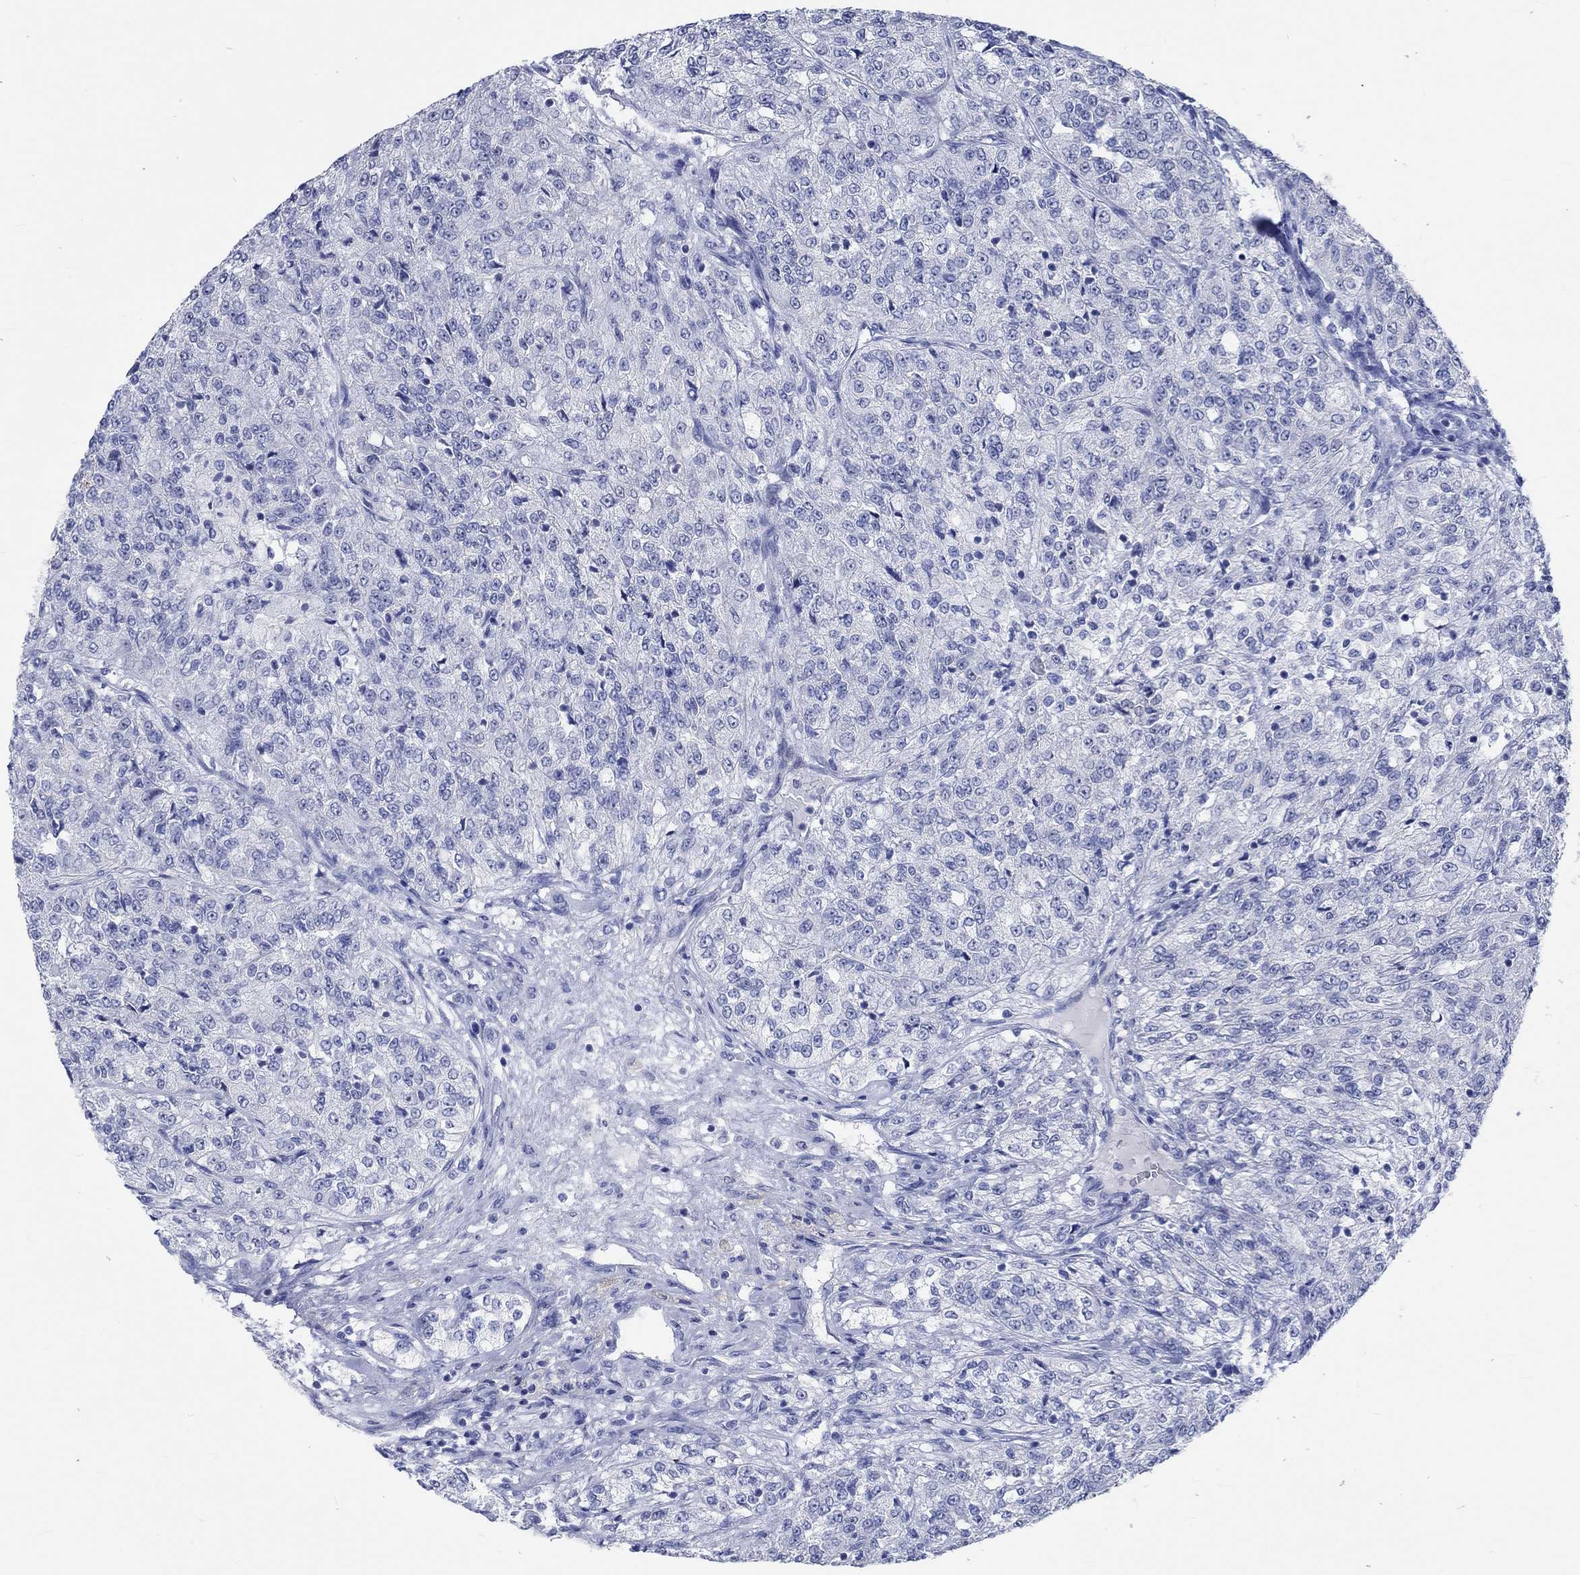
{"staining": {"intensity": "negative", "quantity": "none", "location": "none"}, "tissue": "renal cancer", "cell_type": "Tumor cells", "image_type": "cancer", "snomed": [{"axis": "morphology", "description": "Adenocarcinoma, NOS"}, {"axis": "topography", "description": "Kidney"}], "caption": "Protein analysis of renal adenocarcinoma exhibits no significant positivity in tumor cells.", "gene": "C4orf47", "patient": {"sex": "female", "age": 63}}